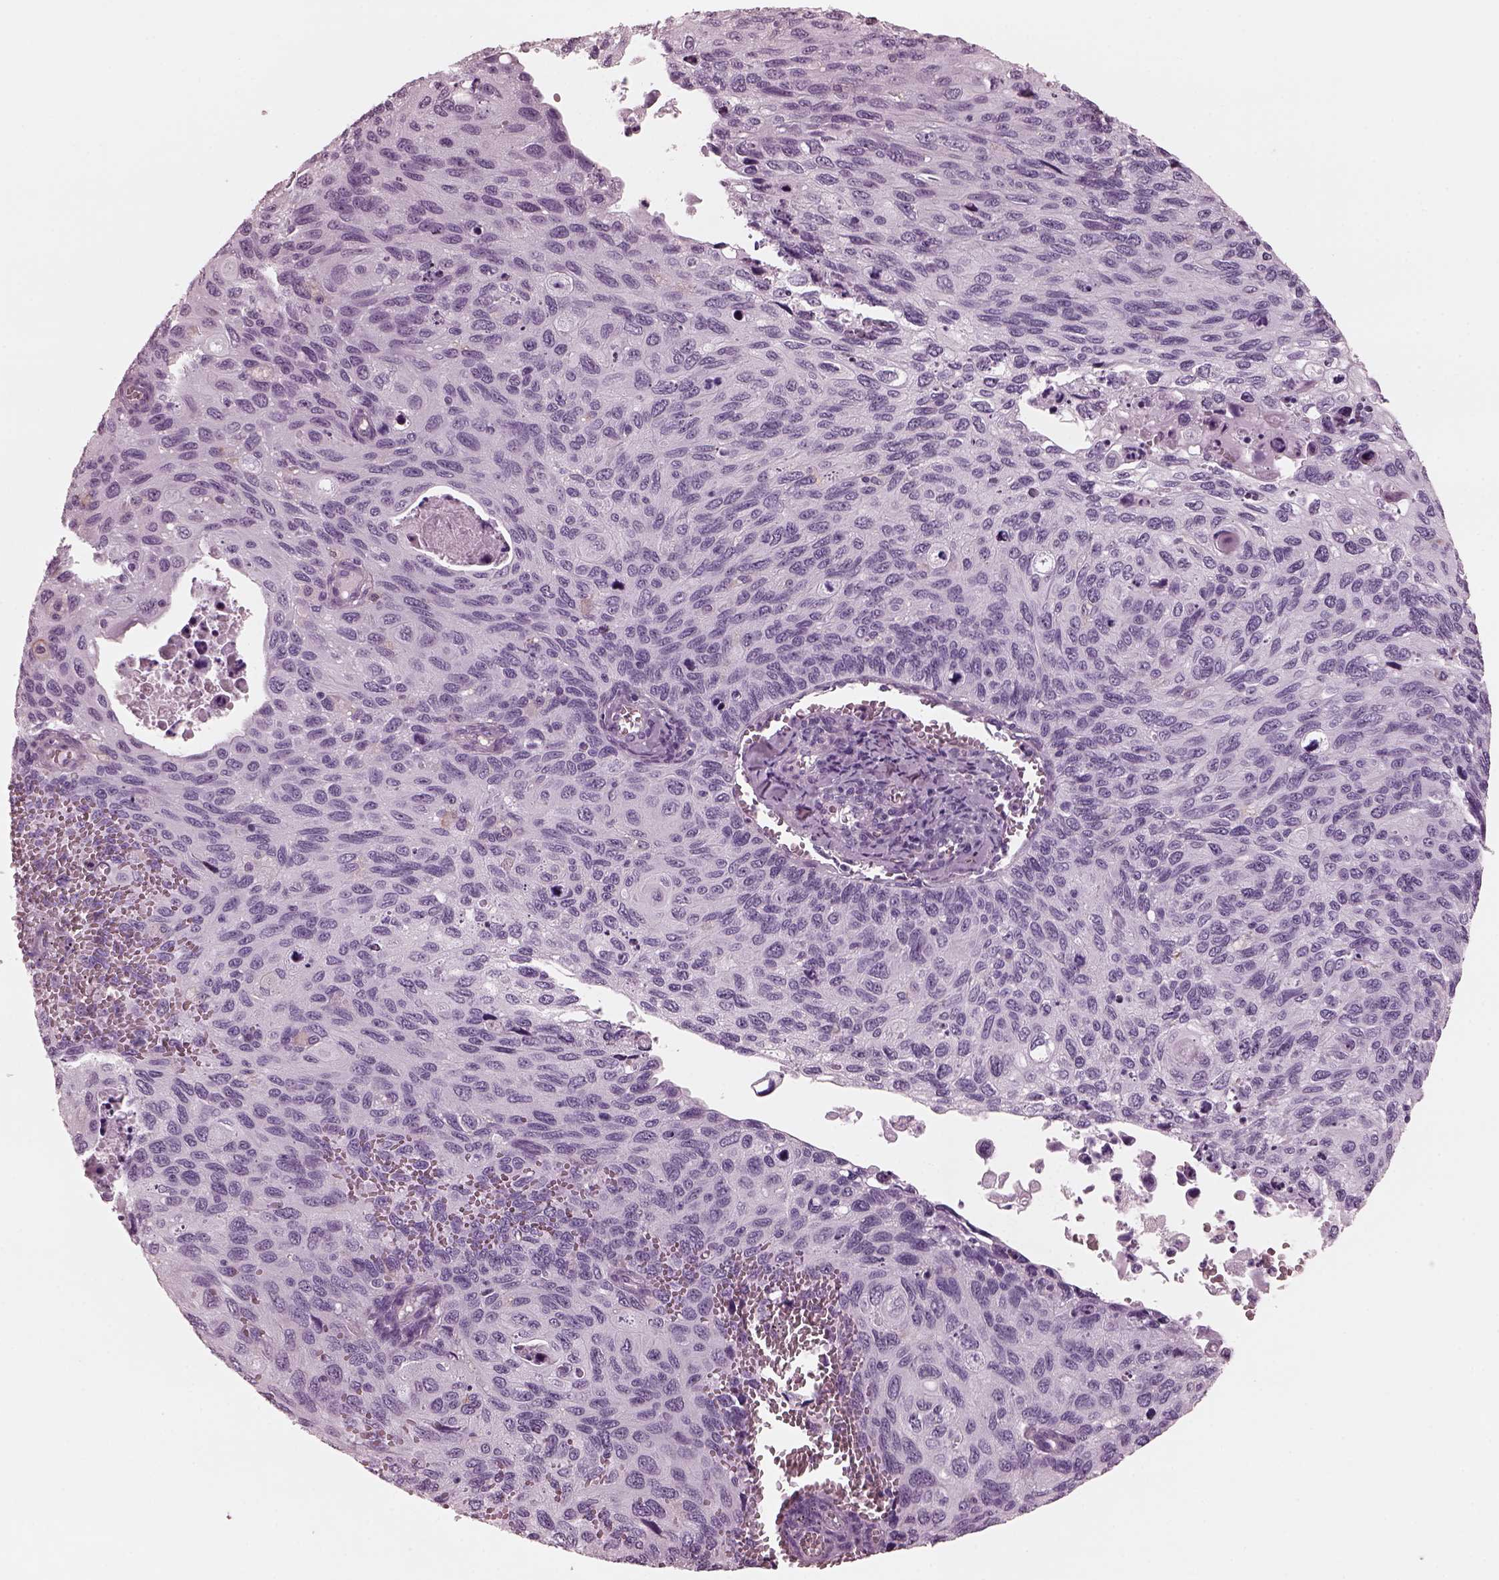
{"staining": {"intensity": "negative", "quantity": "none", "location": "none"}, "tissue": "cervical cancer", "cell_type": "Tumor cells", "image_type": "cancer", "snomed": [{"axis": "morphology", "description": "Squamous cell carcinoma, NOS"}, {"axis": "topography", "description": "Cervix"}], "caption": "The histopathology image exhibits no significant positivity in tumor cells of squamous cell carcinoma (cervical). Brightfield microscopy of IHC stained with DAB (3,3'-diaminobenzidine) (brown) and hematoxylin (blue), captured at high magnification.", "gene": "CGA", "patient": {"sex": "female", "age": 70}}